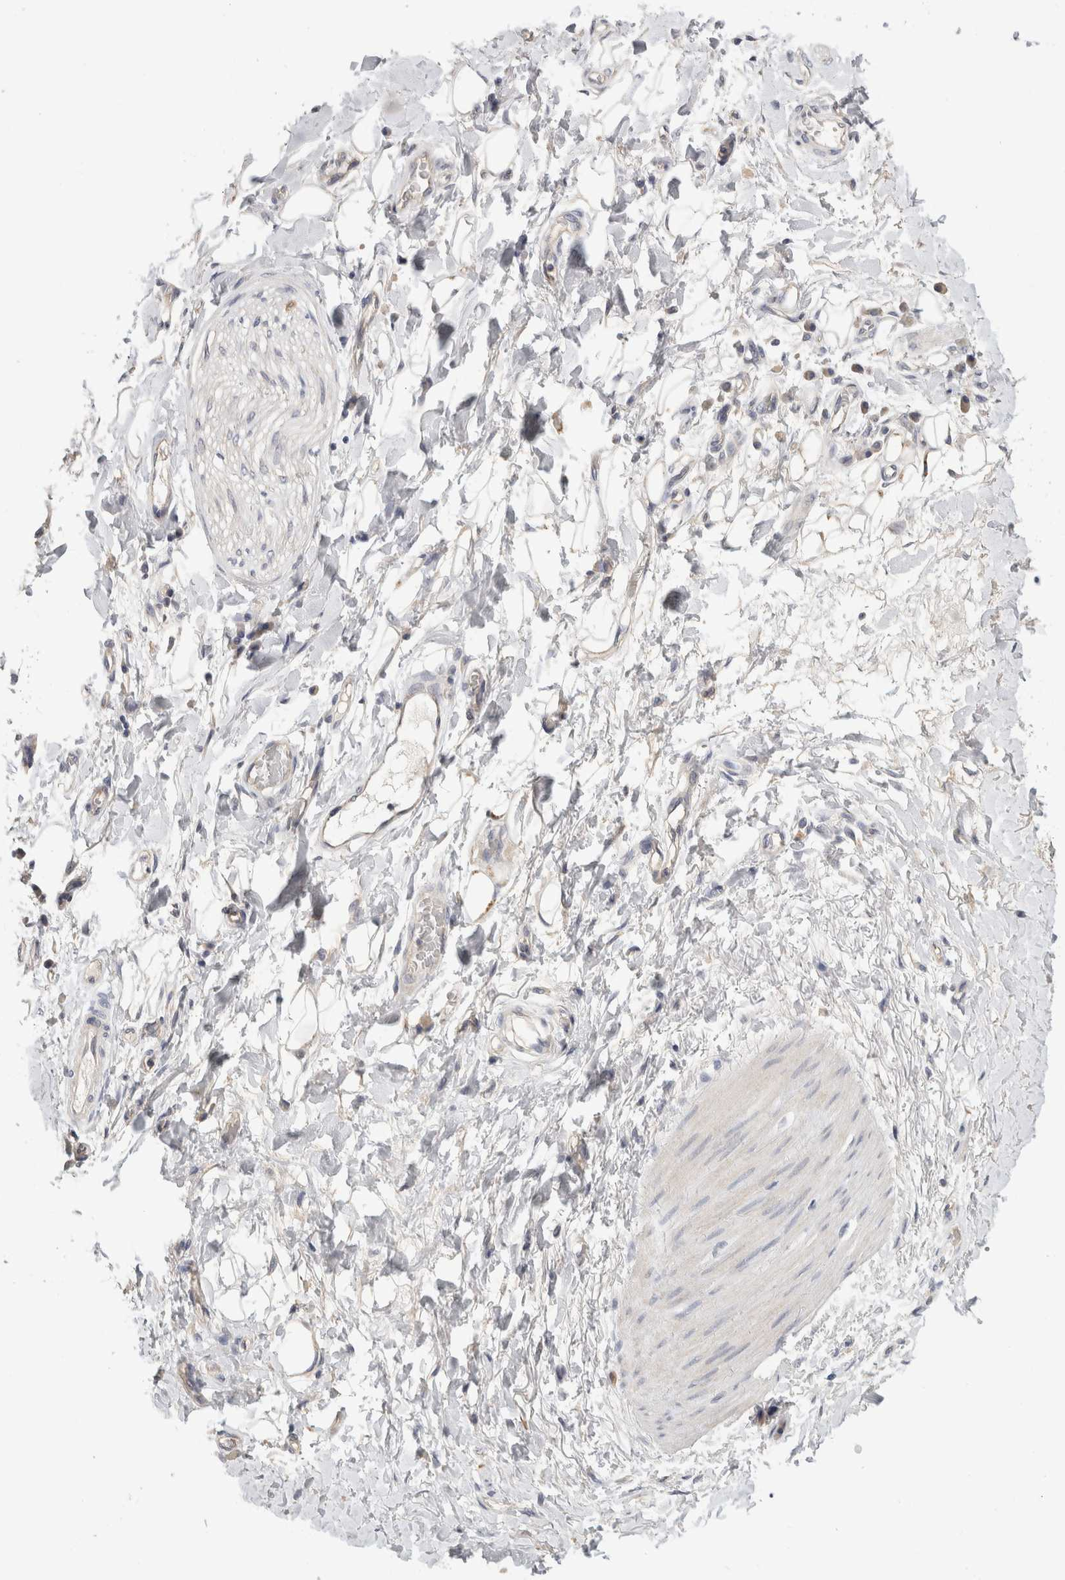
{"staining": {"intensity": "negative", "quantity": "none", "location": "none"}, "tissue": "adipose tissue", "cell_type": "Adipocytes", "image_type": "normal", "snomed": [{"axis": "morphology", "description": "Normal tissue, NOS"}, {"axis": "morphology", "description": "Adenocarcinoma, NOS"}, {"axis": "topography", "description": "Esophagus"}], "caption": "Unremarkable adipose tissue was stained to show a protein in brown. There is no significant staining in adipocytes.", "gene": "AFP", "patient": {"sex": "male", "age": 62}}